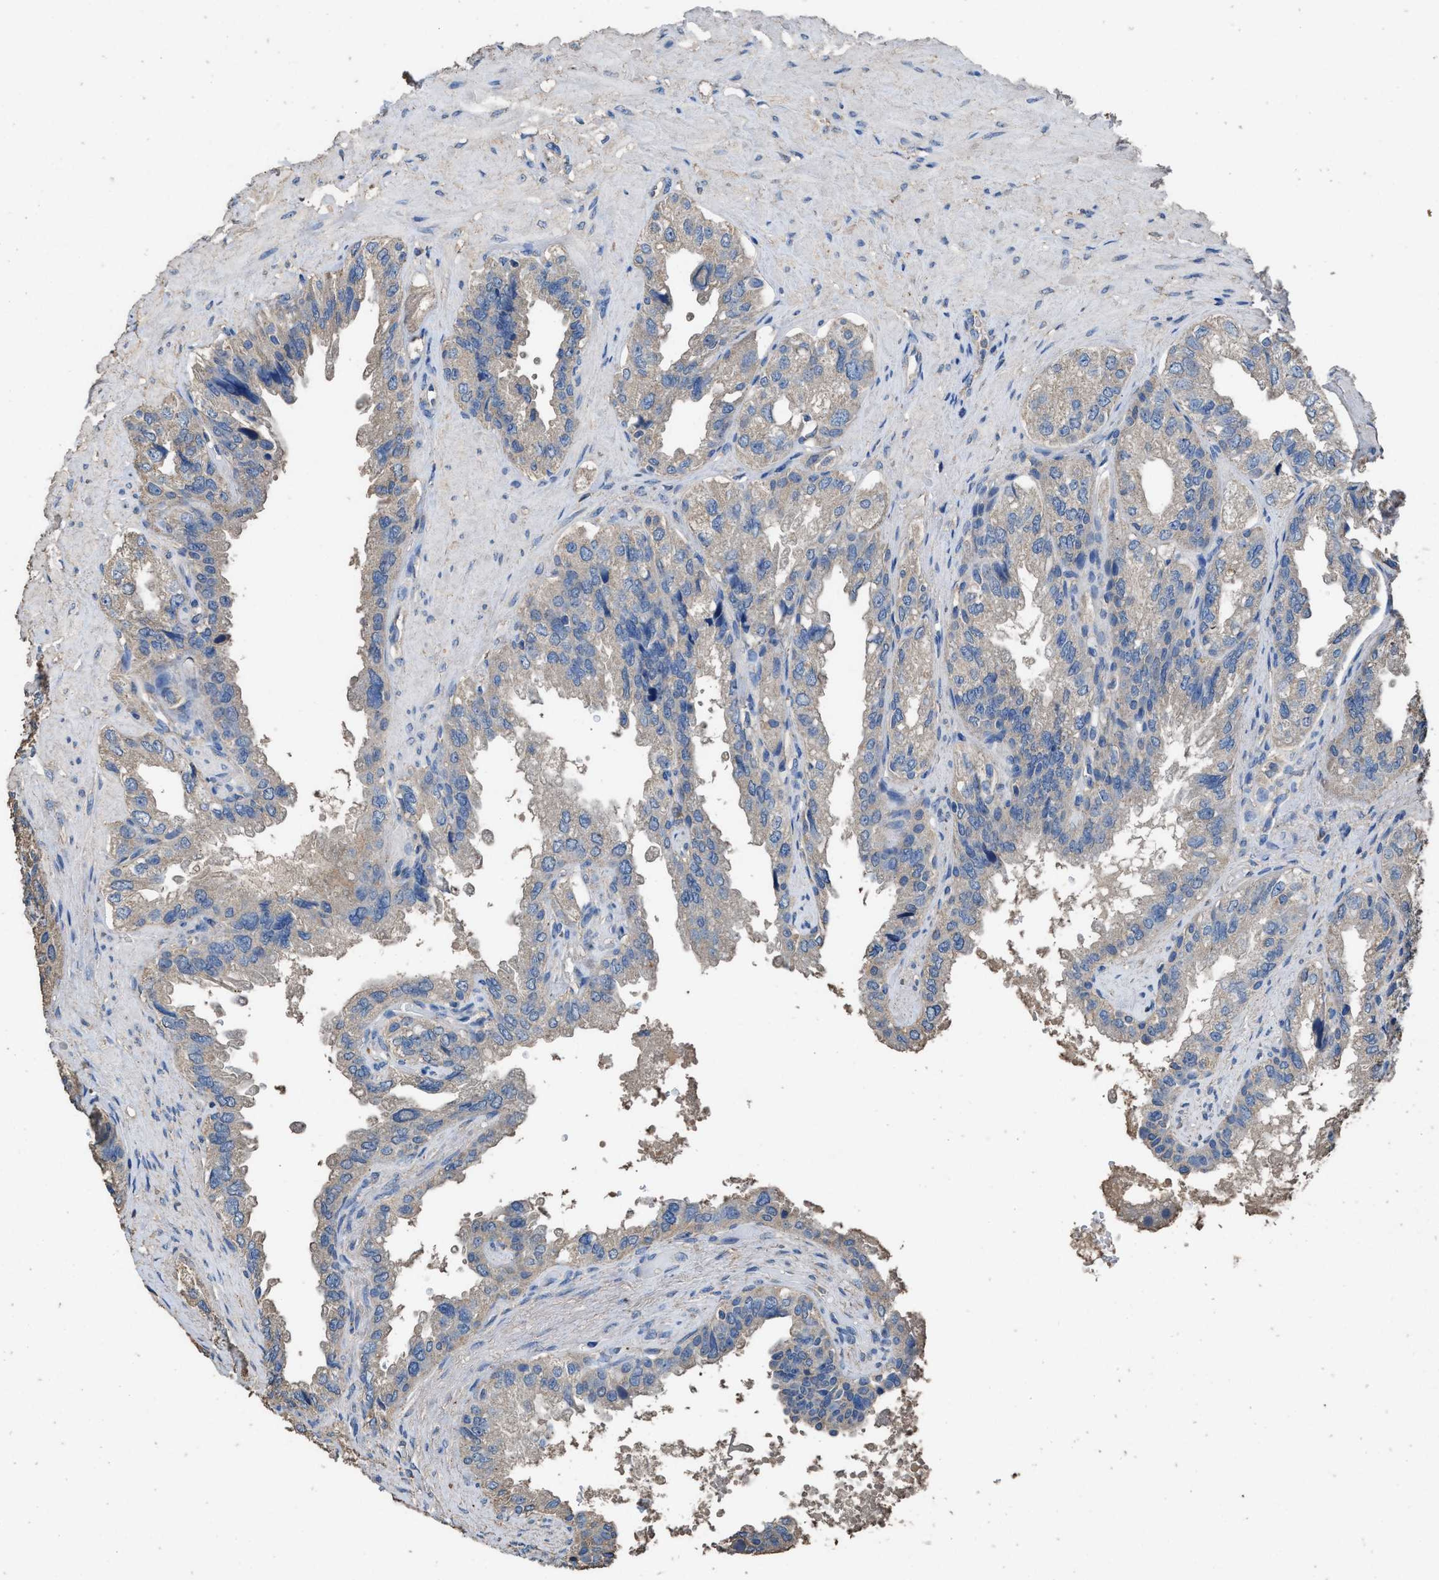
{"staining": {"intensity": "weak", "quantity": "<25%", "location": "cytoplasmic/membranous"}, "tissue": "seminal vesicle", "cell_type": "Glandular cells", "image_type": "normal", "snomed": [{"axis": "morphology", "description": "Normal tissue, NOS"}, {"axis": "topography", "description": "Seminal veicle"}], "caption": "IHC photomicrograph of benign seminal vesicle: seminal vesicle stained with DAB reveals no significant protein expression in glandular cells.", "gene": "ITSN1", "patient": {"sex": "male", "age": 68}}